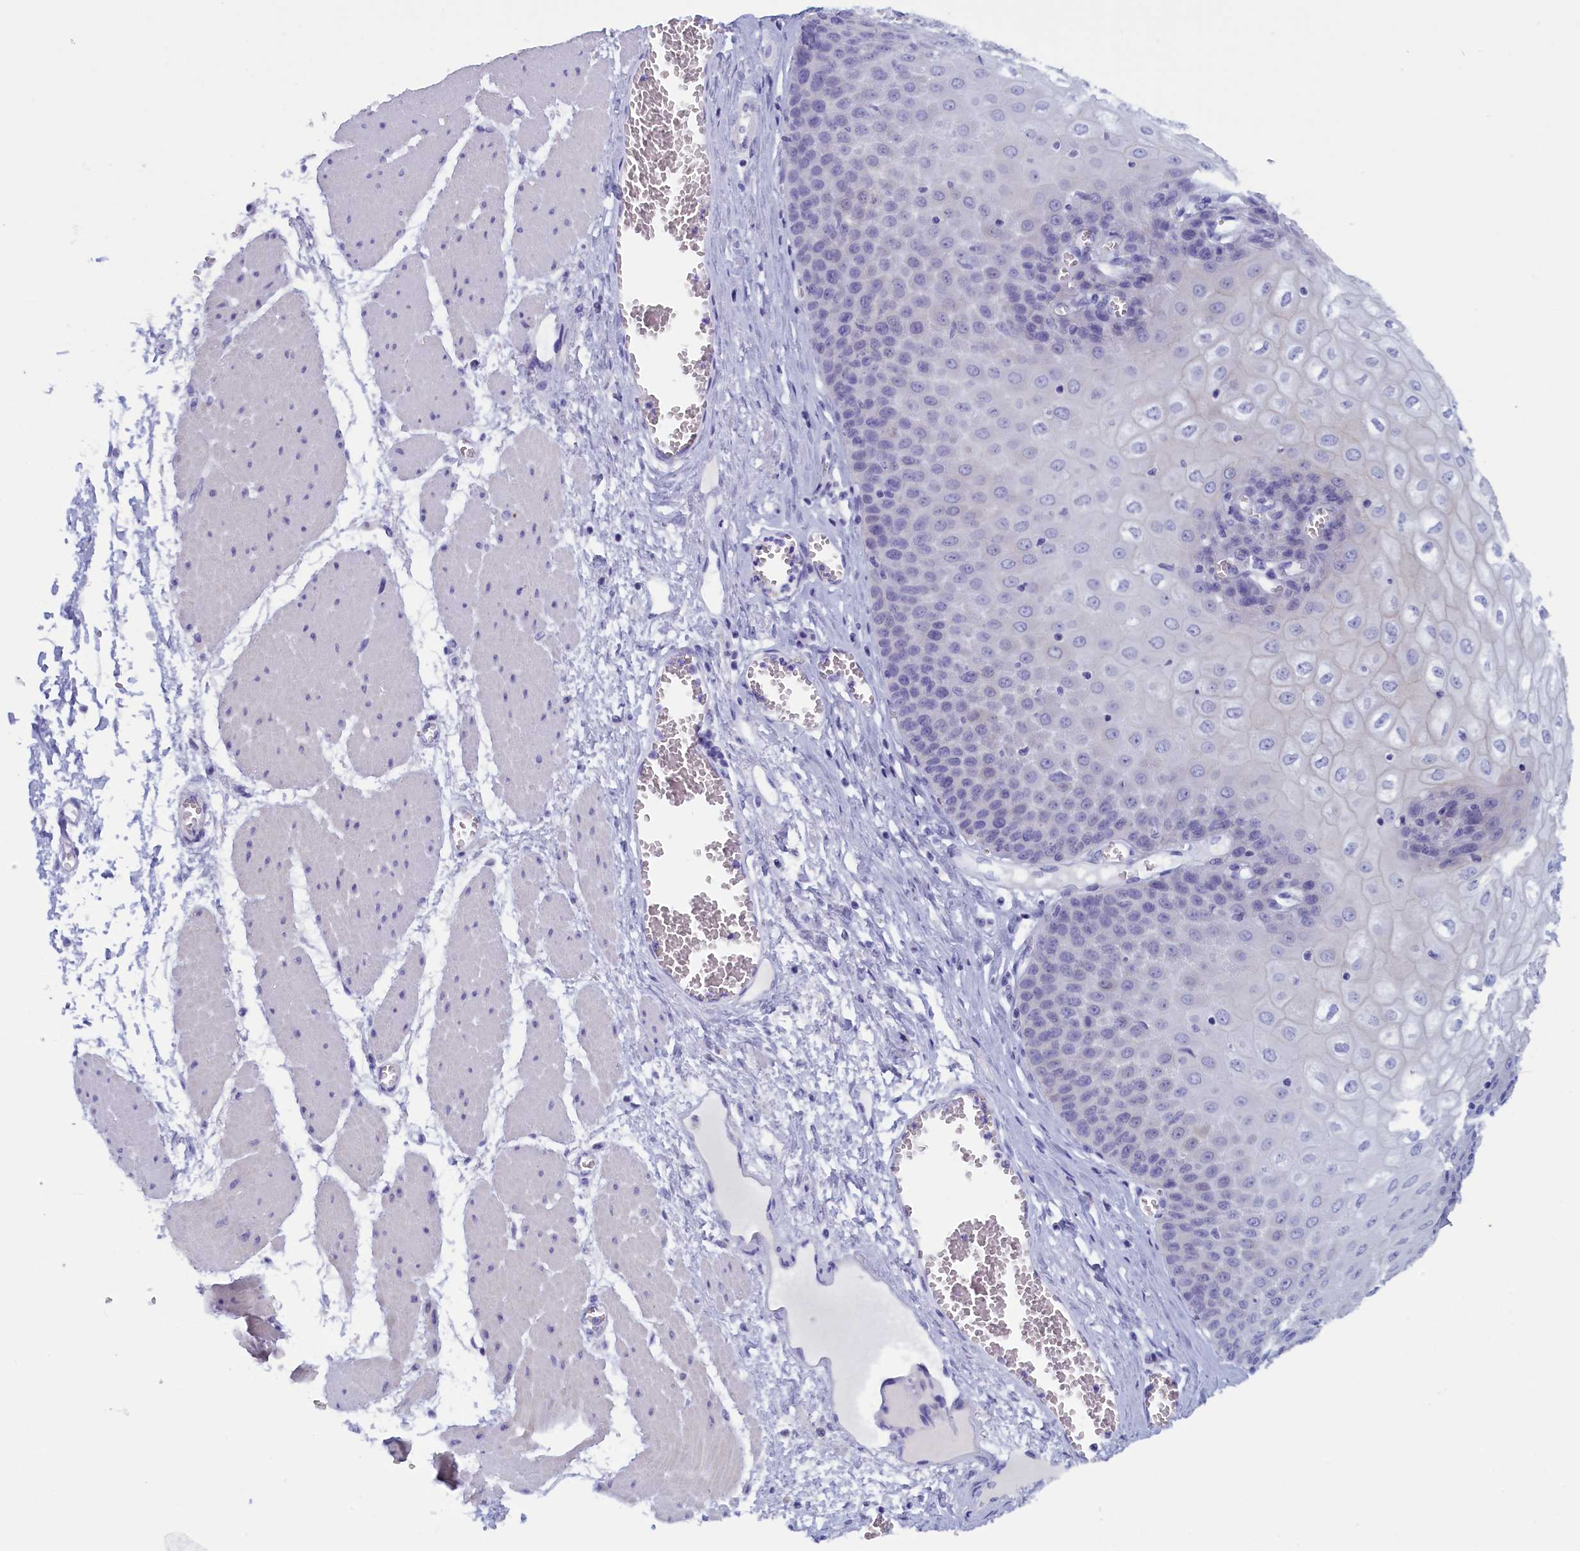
{"staining": {"intensity": "negative", "quantity": "none", "location": "none"}, "tissue": "esophagus", "cell_type": "Squamous epithelial cells", "image_type": "normal", "snomed": [{"axis": "morphology", "description": "Normal tissue, NOS"}, {"axis": "topography", "description": "Esophagus"}], "caption": "There is no significant staining in squamous epithelial cells of esophagus. Nuclei are stained in blue.", "gene": "ANKRD2", "patient": {"sex": "male", "age": 60}}